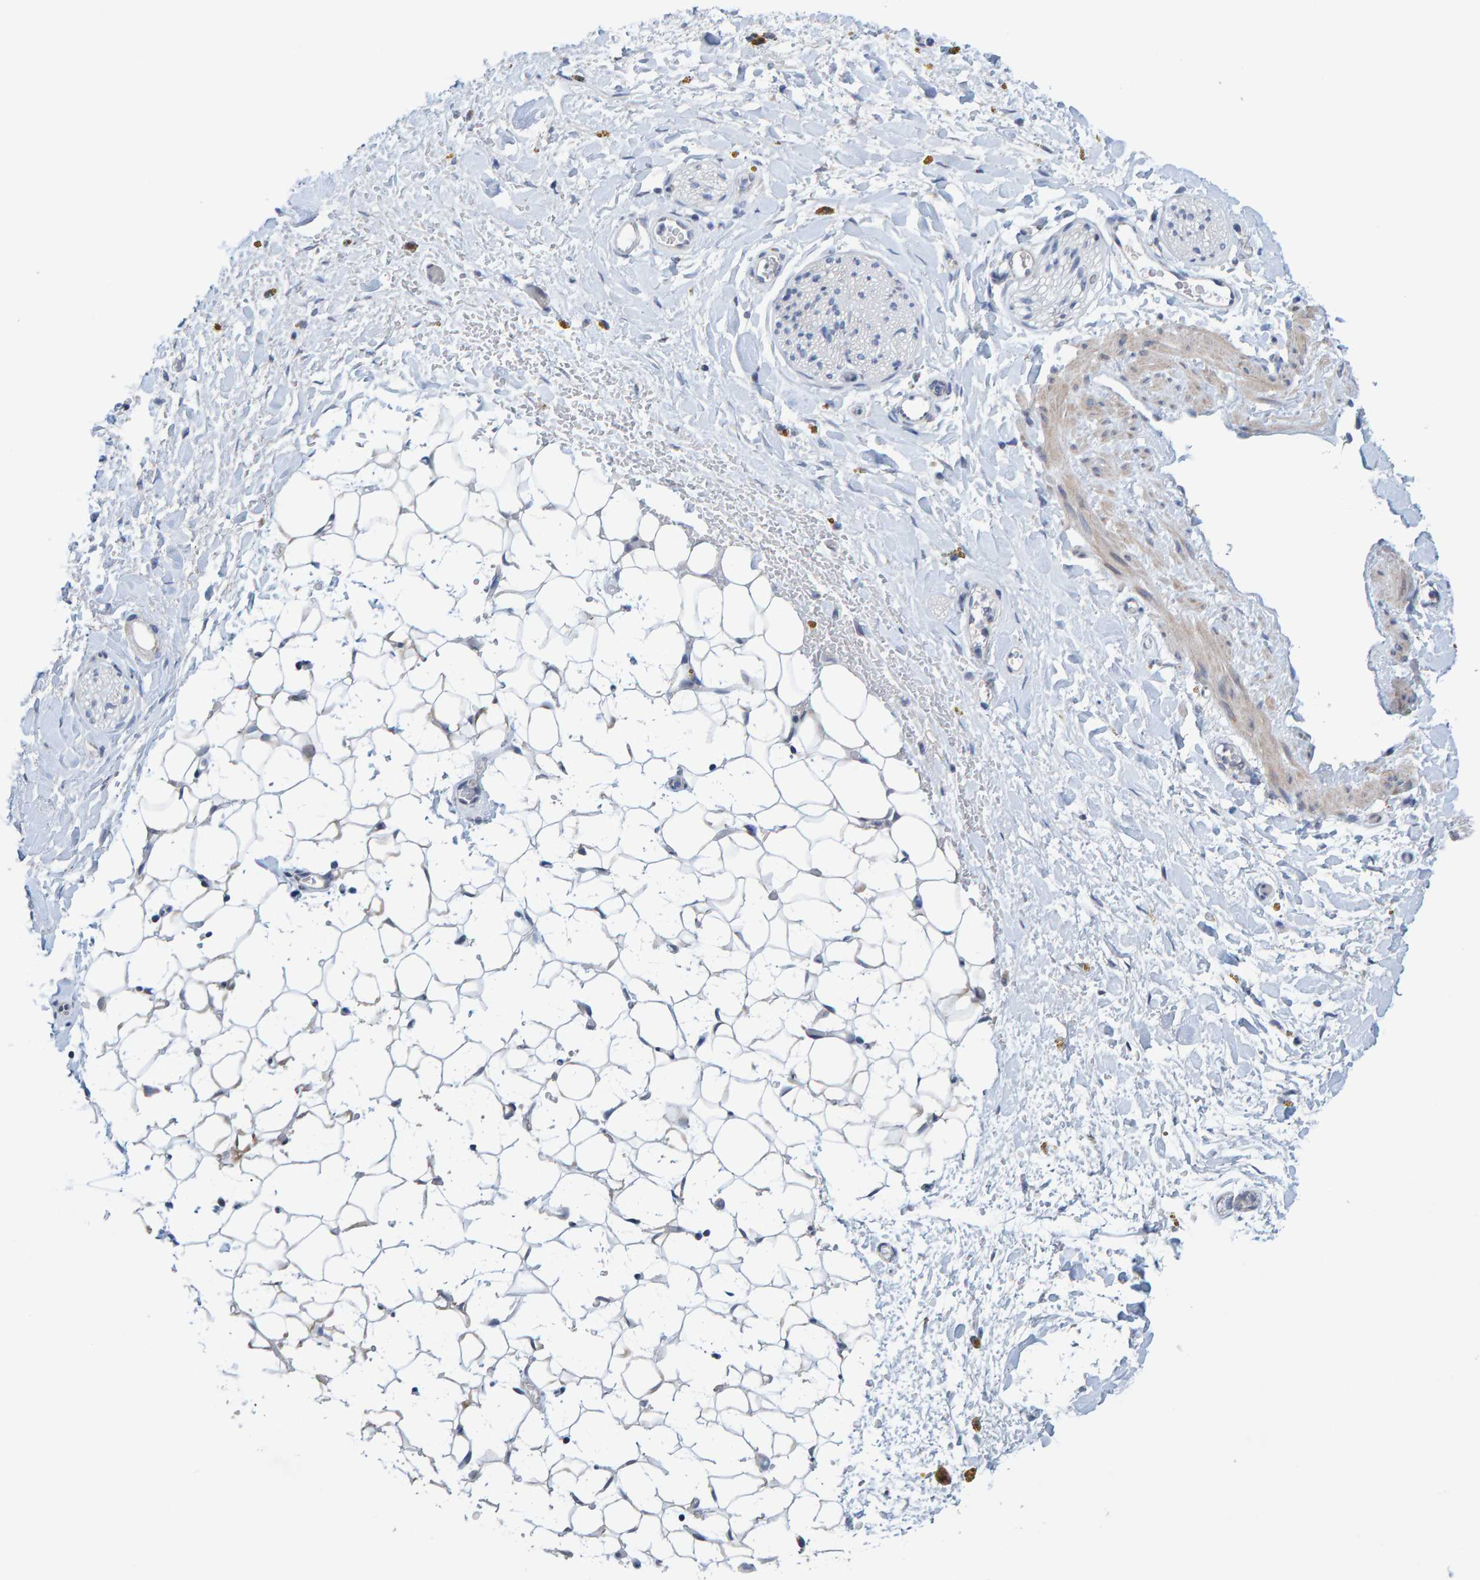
{"staining": {"intensity": "negative", "quantity": "none", "location": "none"}, "tissue": "adipose tissue", "cell_type": "Adipocytes", "image_type": "normal", "snomed": [{"axis": "morphology", "description": "Normal tissue, NOS"}, {"axis": "topography", "description": "Kidney"}, {"axis": "topography", "description": "Peripheral nerve tissue"}], "caption": "This is an immunohistochemistry (IHC) image of benign human adipose tissue. There is no positivity in adipocytes.", "gene": "USP43", "patient": {"sex": "male", "age": 7}}